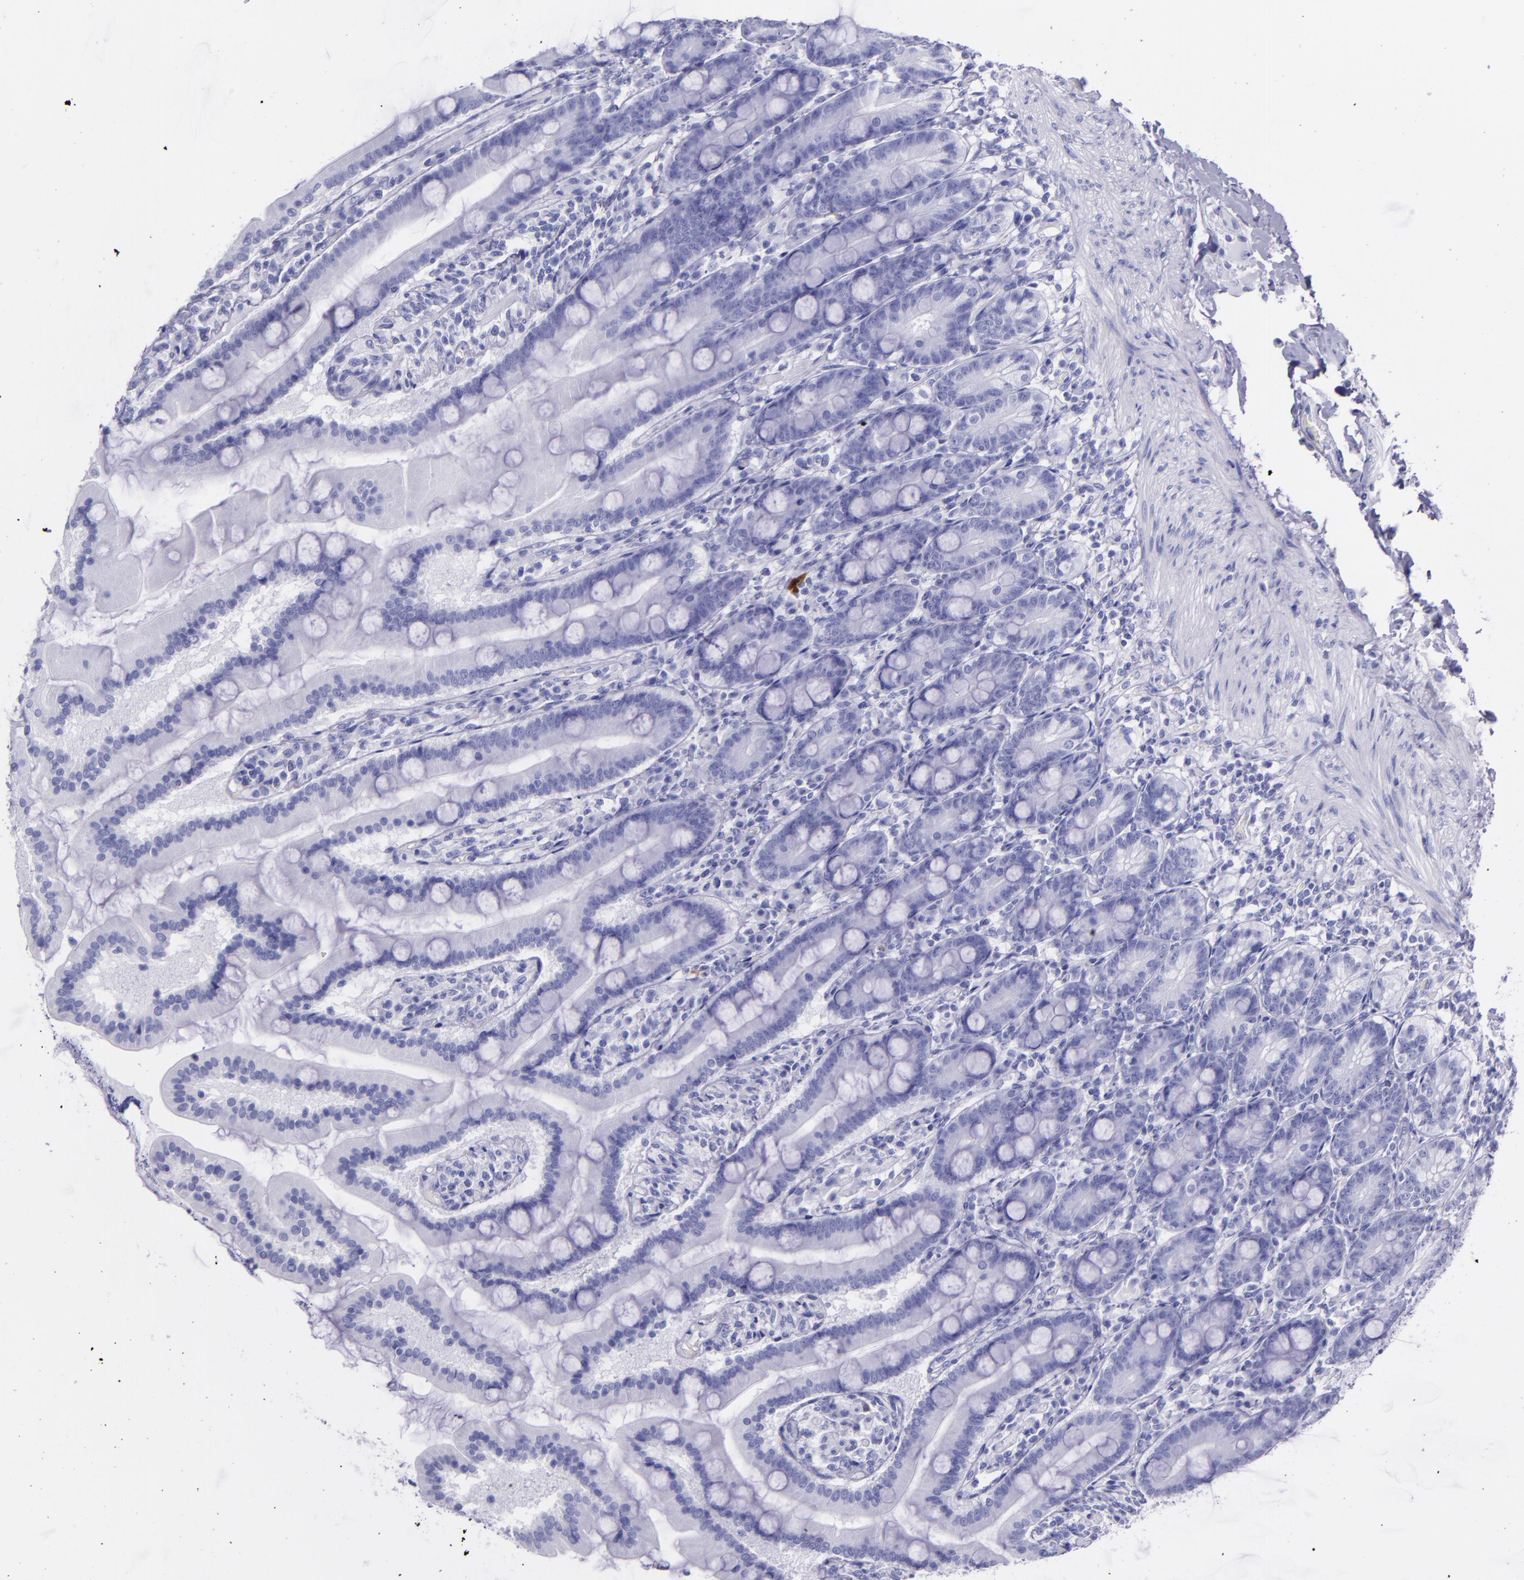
{"staining": {"intensity": "negative", "quantity": "none", "location": "none"}, "tissue": "duodenum", "cell_type": "Glandular cells", "image_type": "normal", "snomed": [{"axis": "morphology", "description": "Normal tissue, NOS"}, {"axis": "topography", "description": "Duodenum"}], "caption": "Micrograph shows no significant protein expression in glandular cells of unremarkable duodenum.", "gene": "SFTPA2", "patient": {"sex": "female", "age": 64}}